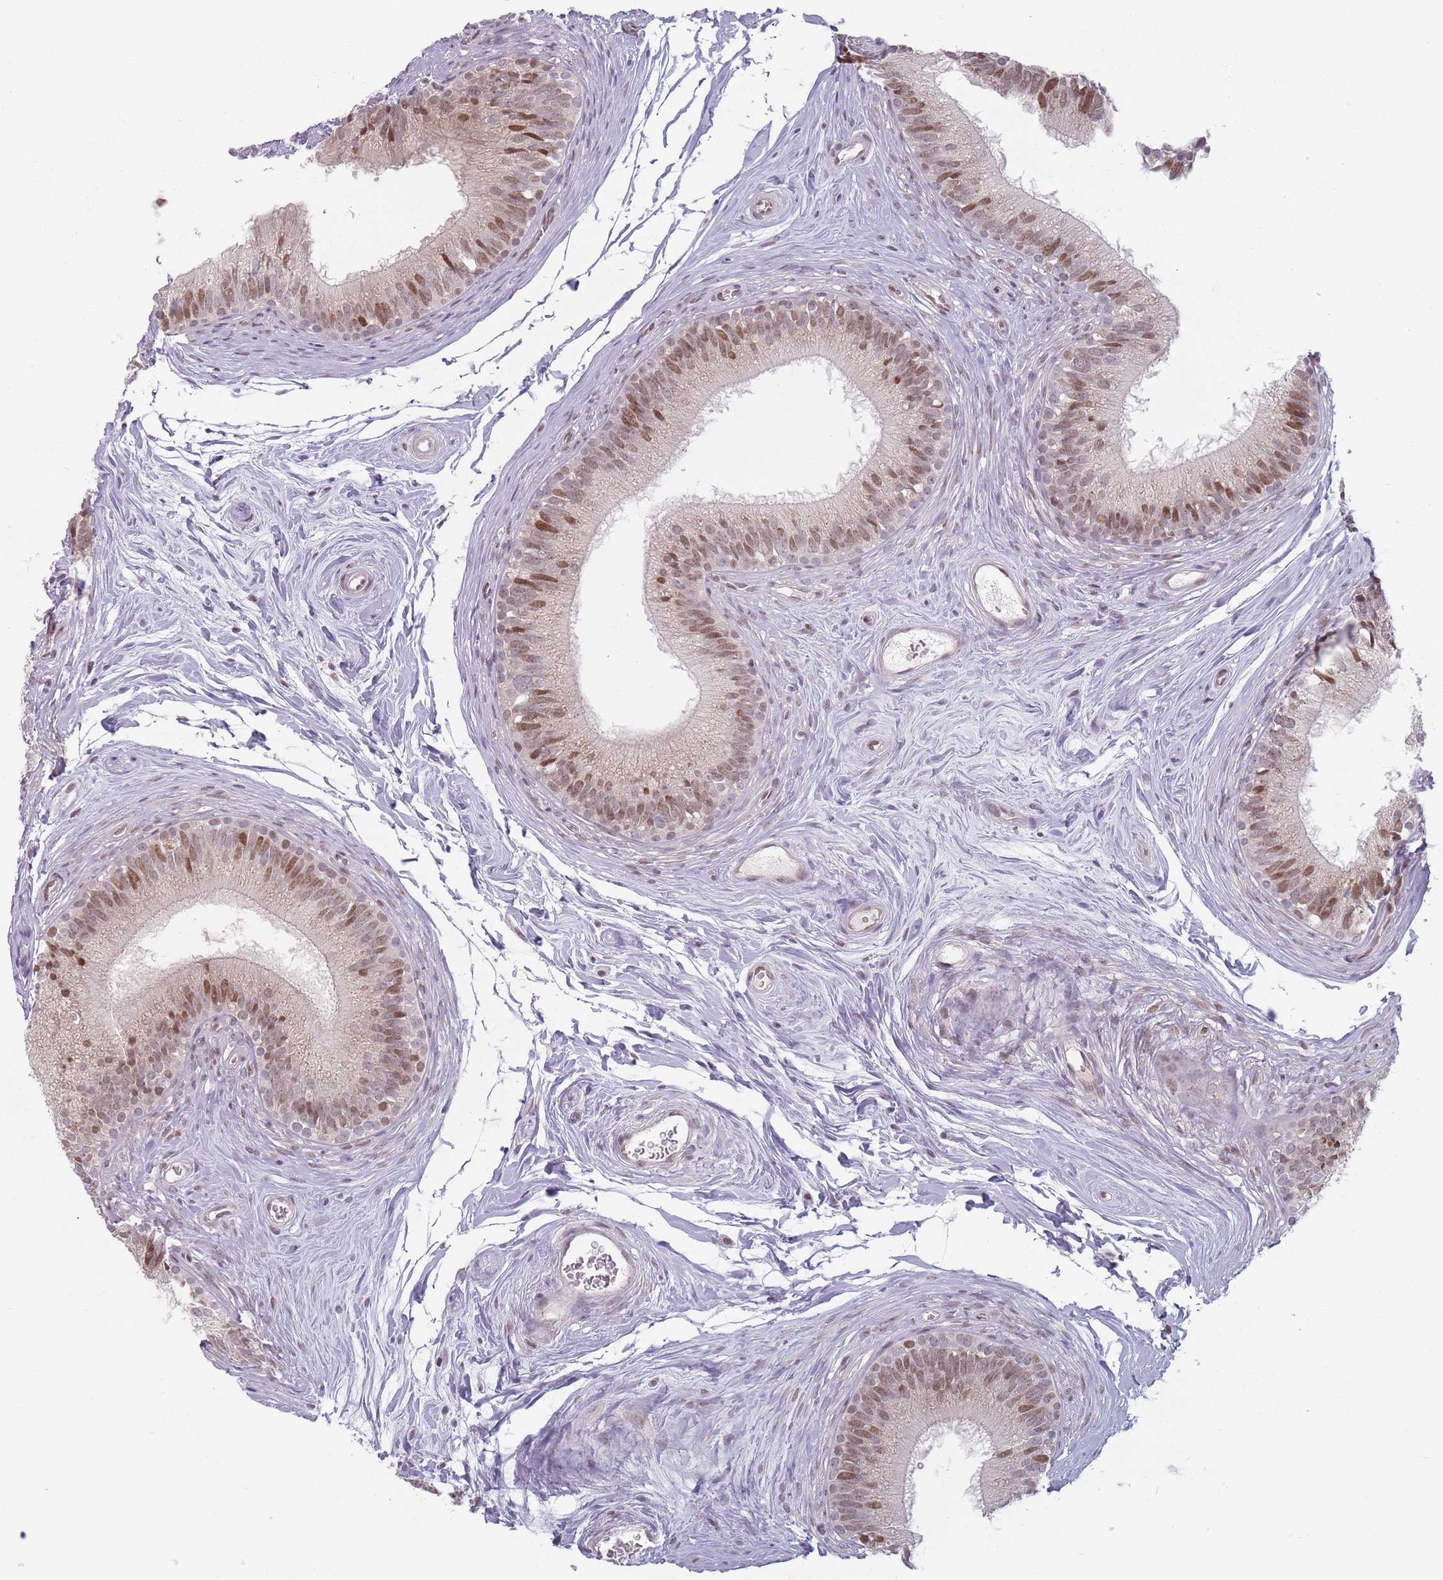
{"staining": {"intensity": "moderate", "quantity": ">75%", "location": "nuclear"}, "tissue": "epididymis", "cell_type": "Glandular cells", "image_type": "normal", "snomed": [{"axis": "morphology", "description": "Normal tissue, NOS"}, {"axis": "topography", "description": "Epididymis"}], "caption": "A brown stain labels moderate nuclear expression of a protein in glandular cells of unremarkable human epididymis.", "gene": "SH3BGRL2", "patient": {"sex": "male", "age": 33}}